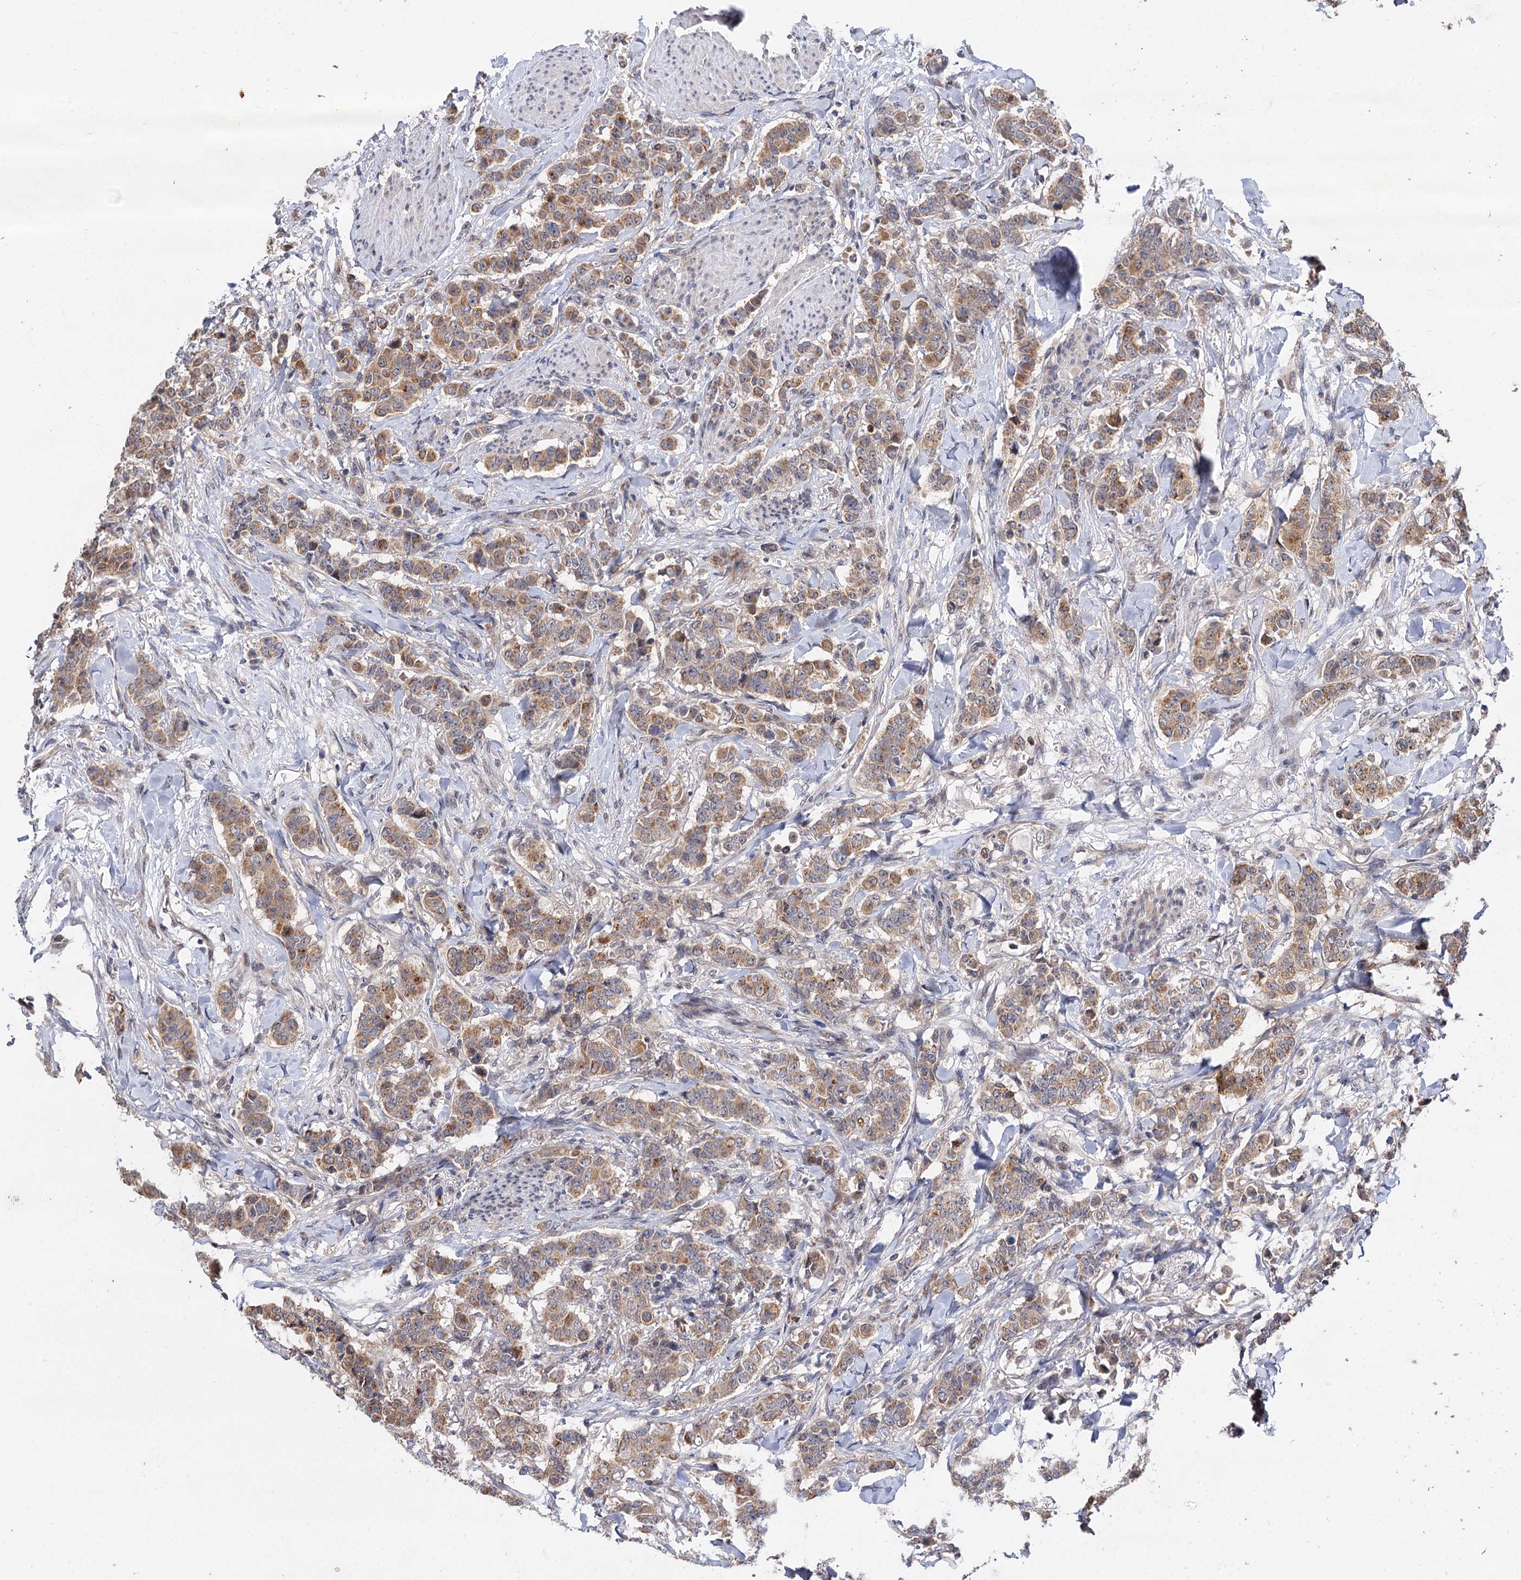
{"staining": {"intensity": "moderate", "quantity": "25%-75%", "location": "cytoplasmic/membranous"}, "tissue": "breast cancer", "cell_type": "Tumor cells", "image_type": "cancer", "snomed": [{"axis": "morphology", "description": "Duct carcinoma"}, {"axis": "topography", "description": "Breast"}], "caption": "This is a photomicrograph of immunohistochemistry staining of breast cancer, which shows moderate staining in the cytoplasmic/membranous of tumor cells.", "gene": "FBXW8", "patient": {"sex": "female", "age": 40}}